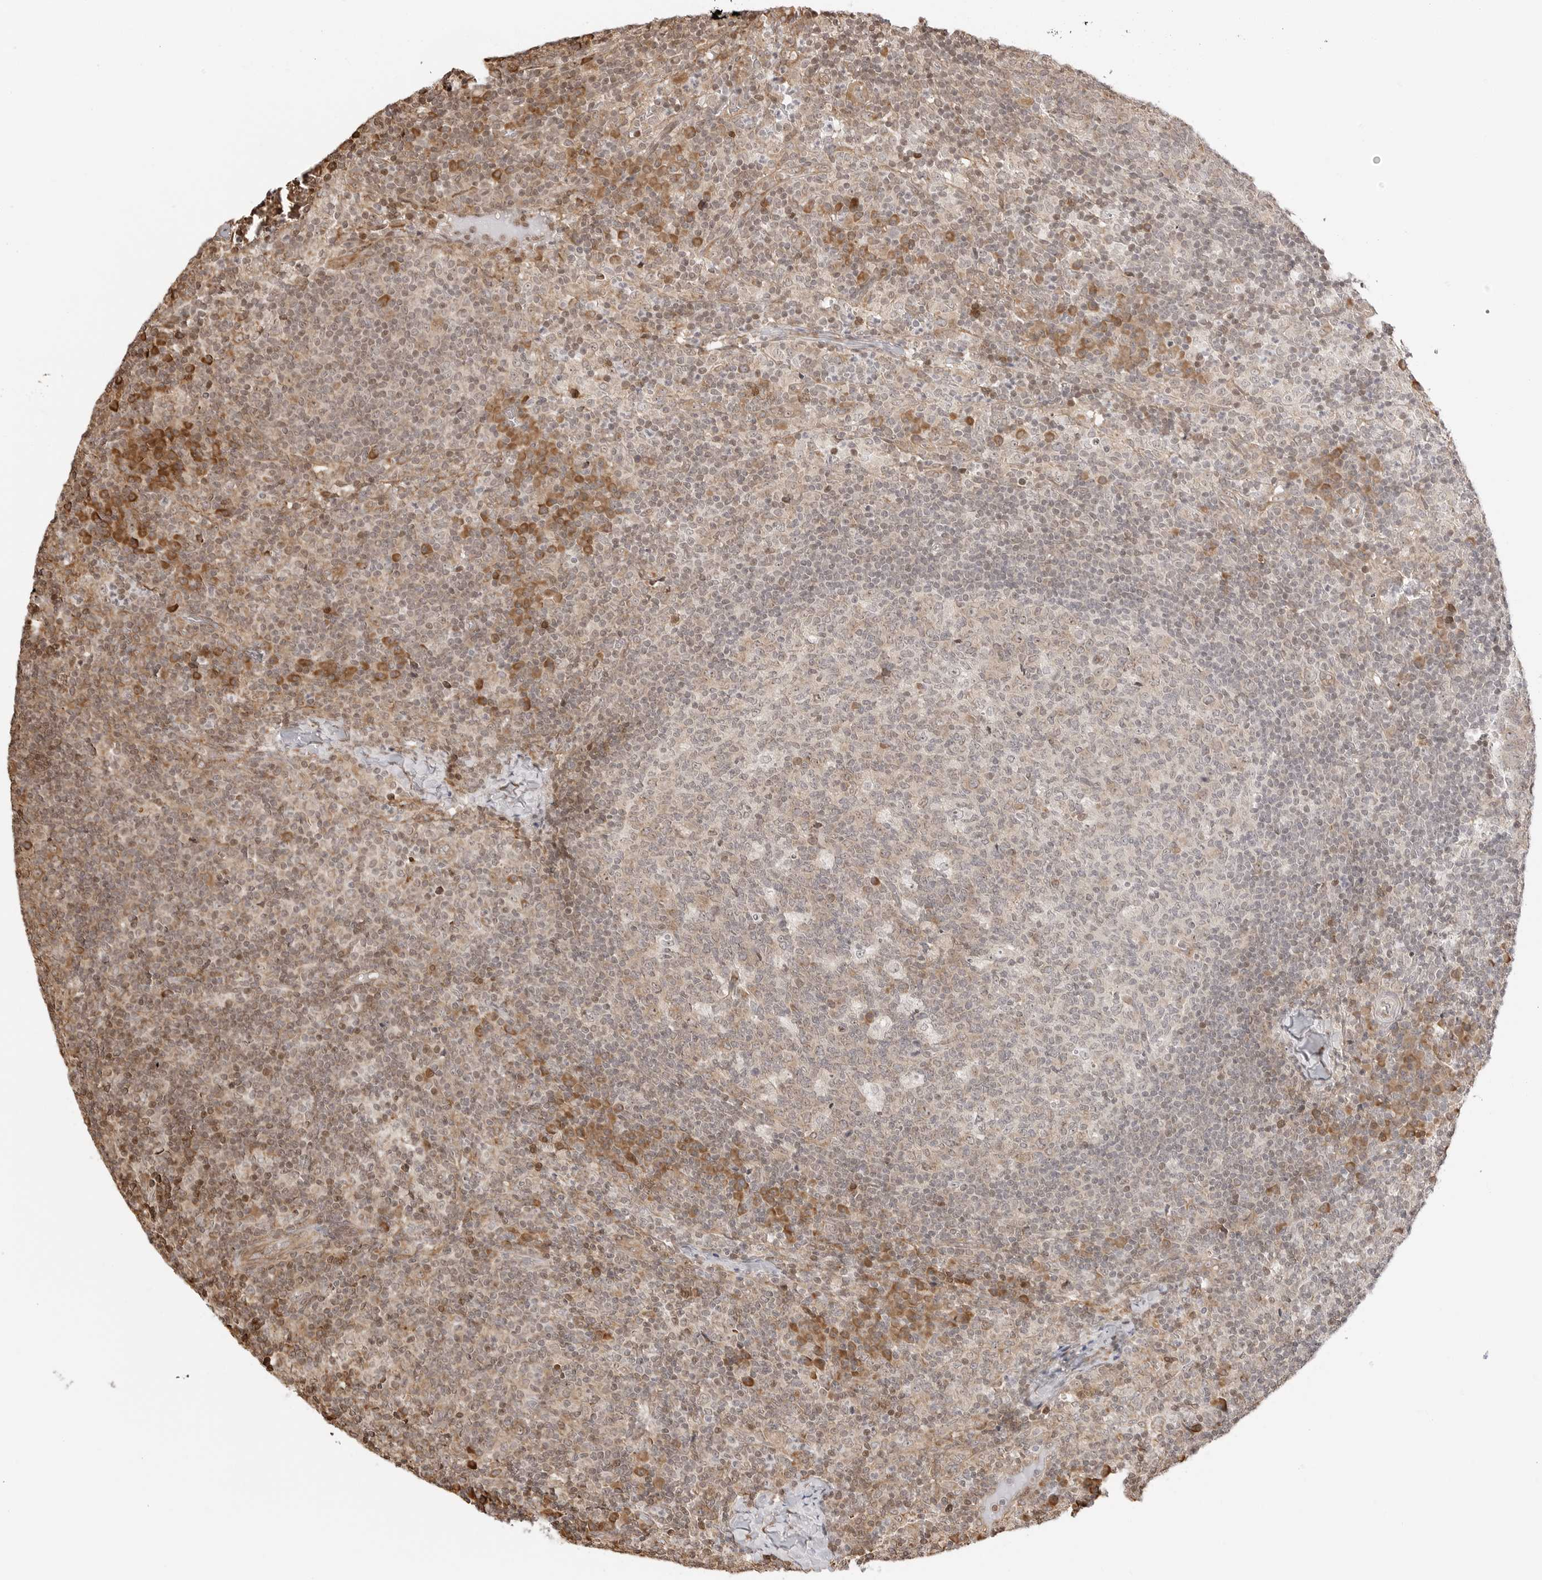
{"staining": {"intensity": "moderate", "quantity": "25%-75%", "location": "cytoplasmic/membranous,nuclear"}, "tissue": "lymph node", "cell_type": "Germinal center cells", "image_type": "normal", "snomed": [{"axis": "morphology", "description": "Normal tissue, NOS"}, {"axis": "morphology", "description": "Inflammation, NOS"}, {"axis": "topography", "description": "Lymph node"}], "caption": "Immunohistochemical staining of normal lymph node demonstrates medium levels of moderate cytoplasmic/membranous,nuclear staining in about 25%-75% of germinal center cells.", "gene": "FKBP14", "patient": {"sex": "male", "age": 55}}